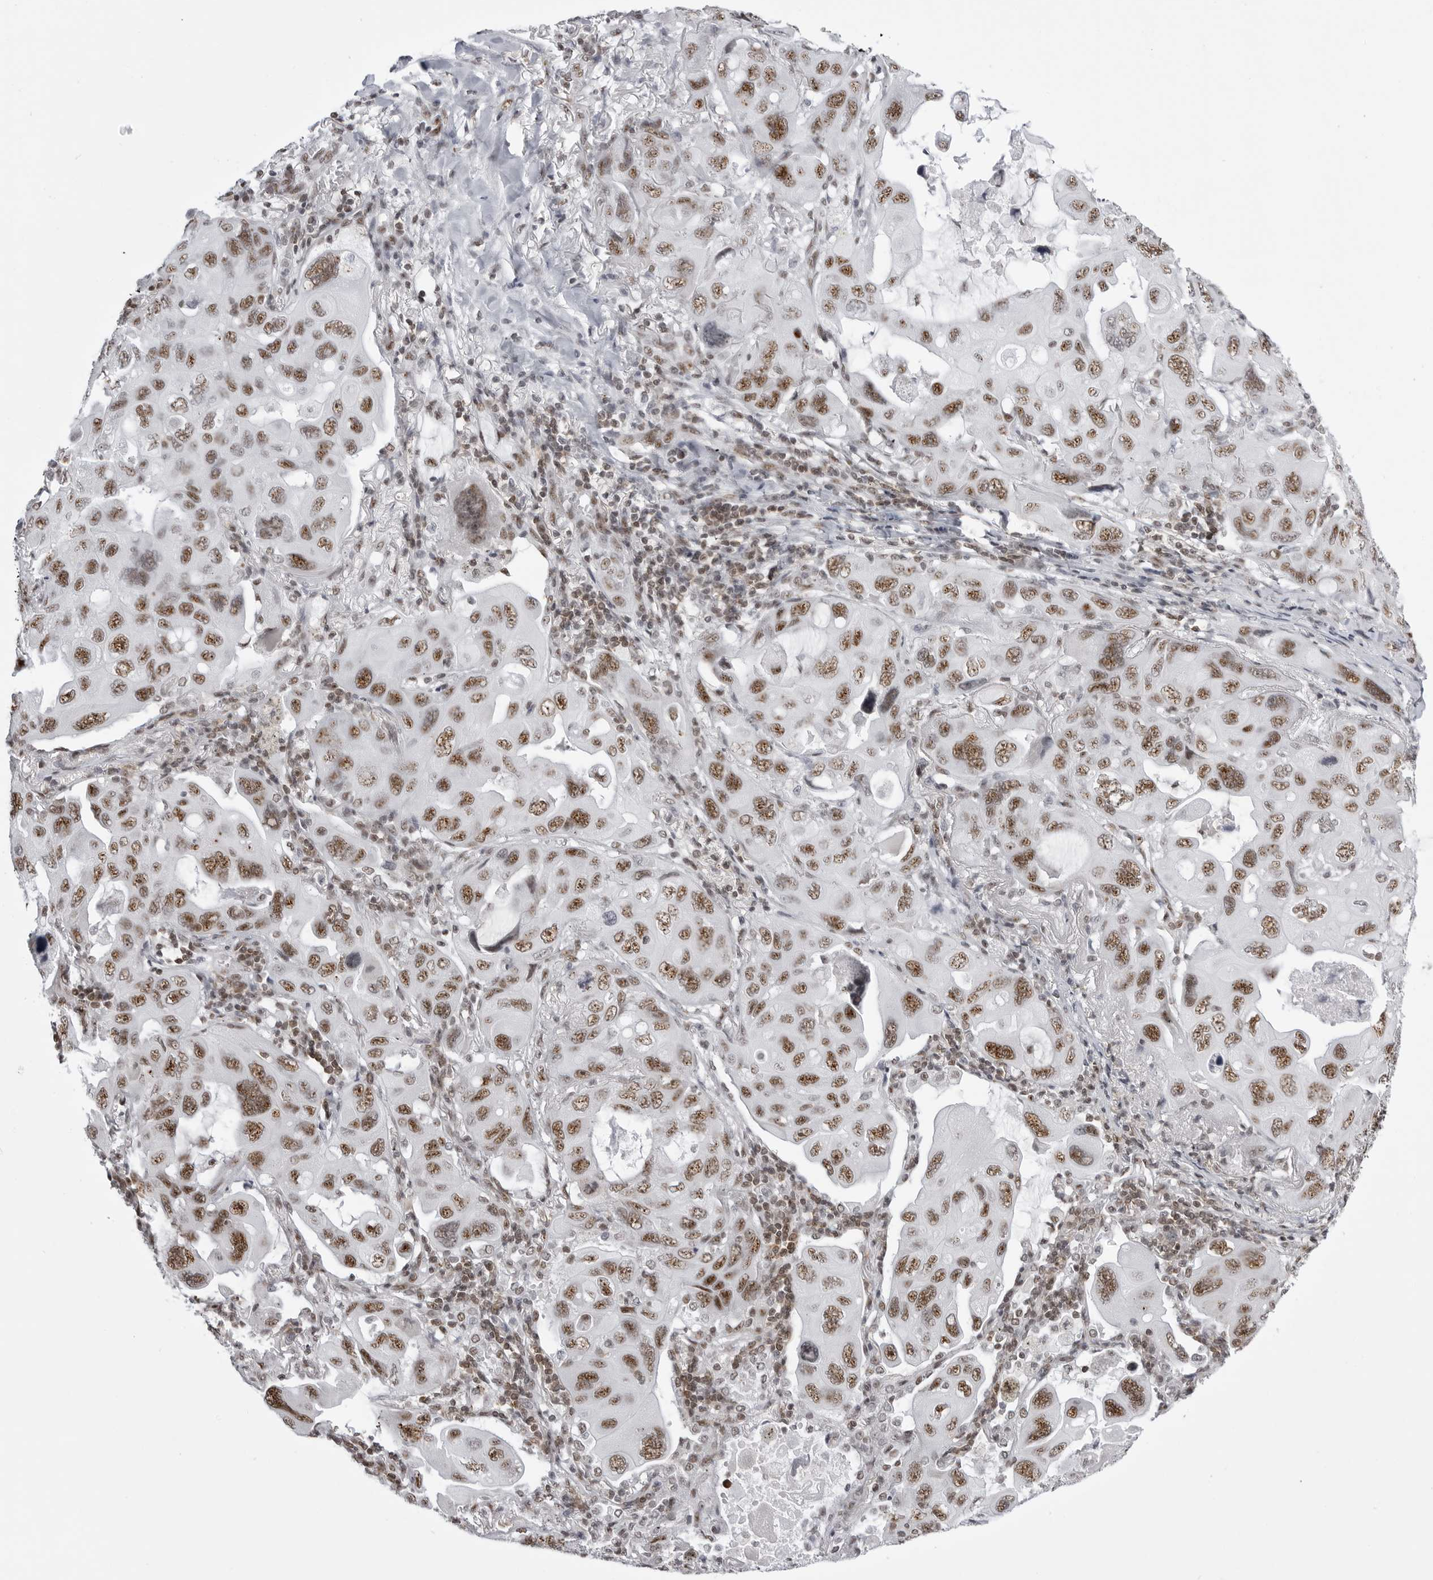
{"staining": {"intensity": "moderate", "quantity": ">75%", "location": "nuclear"}, "tissue": "lung cancer", "cell_type": "Tumor cells", "image_type": "cancer", "snomed": [{"axis": "morphology", "description": "Squamous cell carcinoma, NOS"}, {"axis": "topography", "description": "Lung"}], "caption": "A micrograph of squamous cell carcinoma (lung) stained for a protein exhibits moderate nuclear brown staining in tumor cells.", "gene": "WRAP53", "patient": {"sex": "female", "age": 73}}